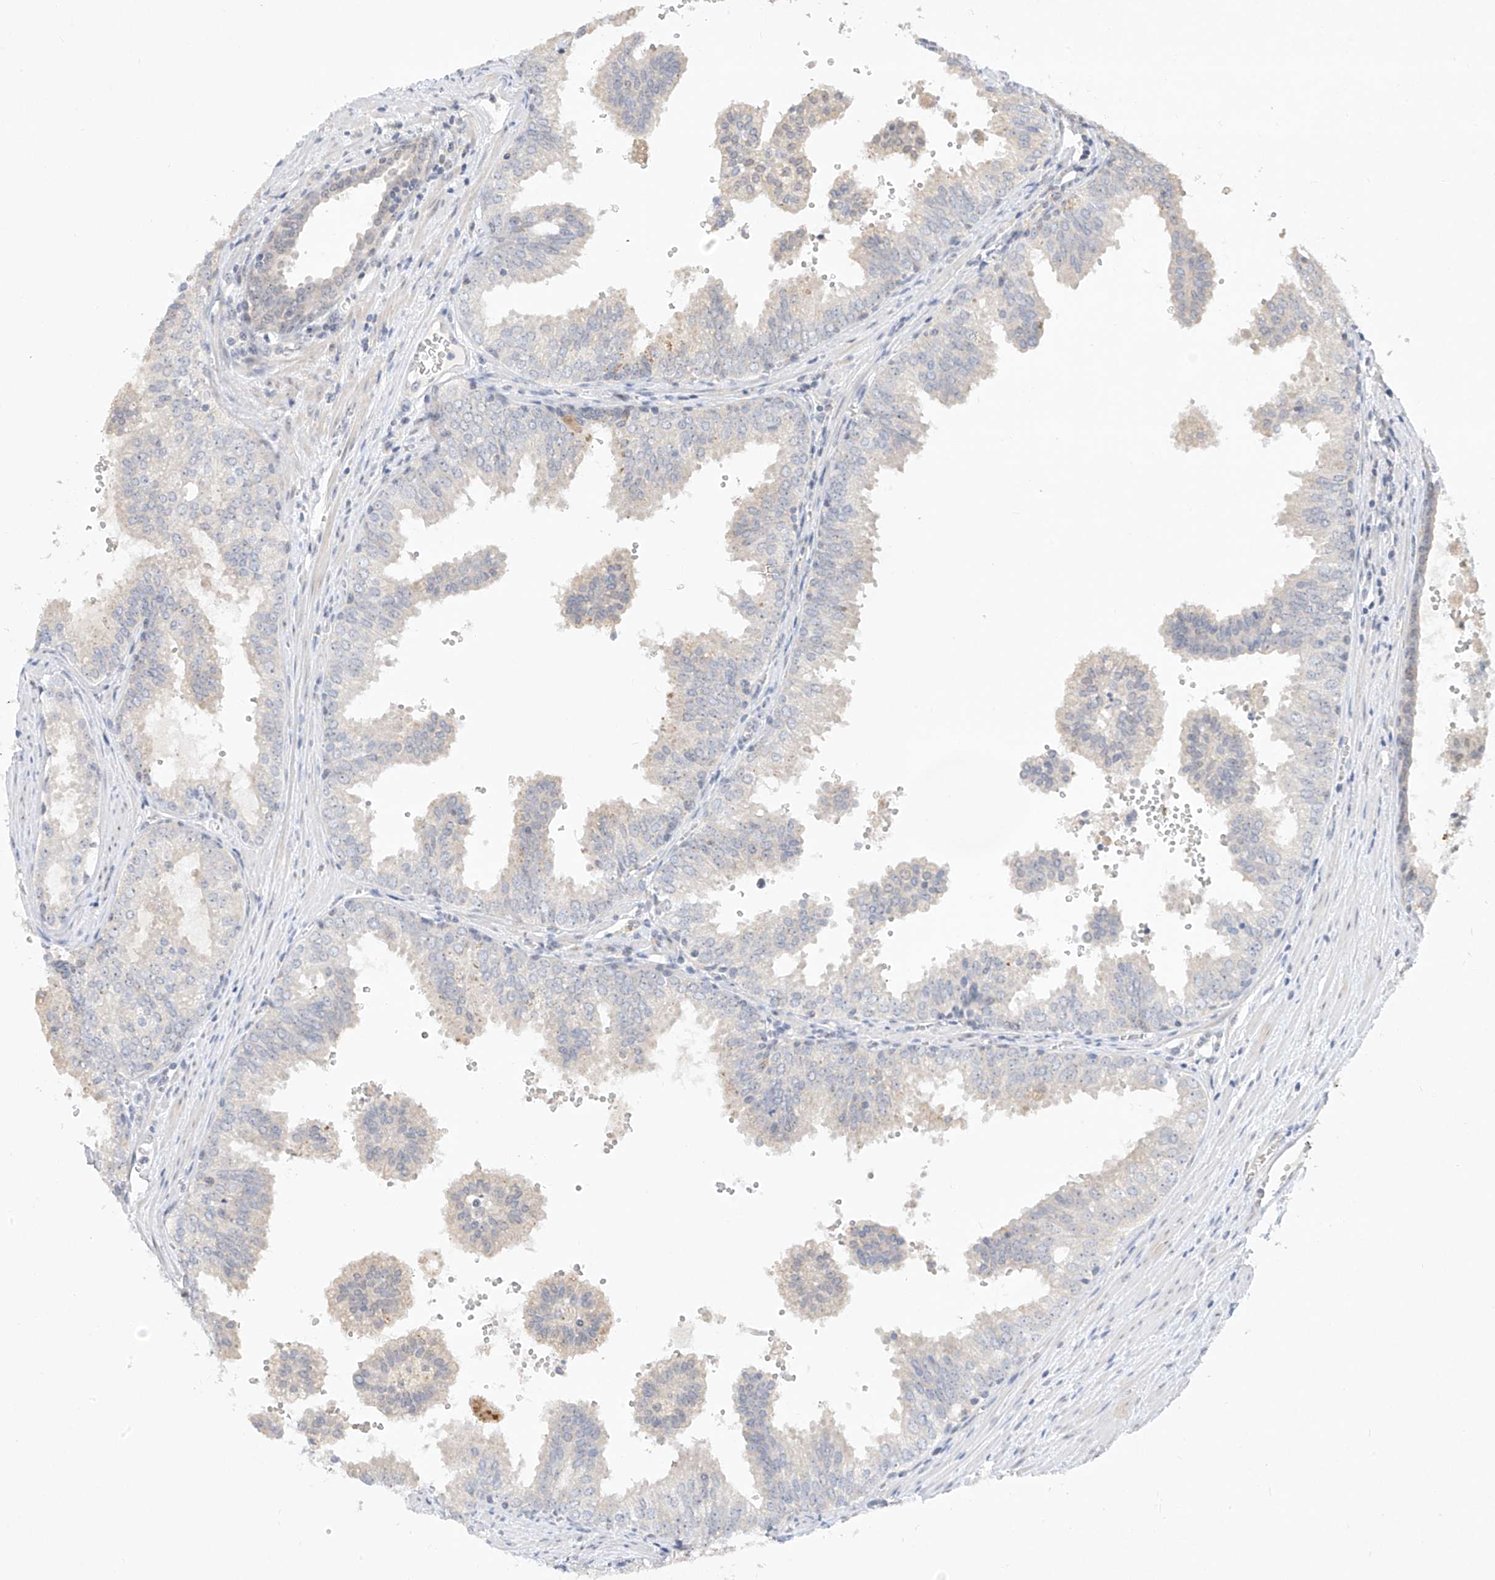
{"staining": {"intensity": "negative", "quantity": "none", "location": "none"}, "tissue": "prostate cancer", "cell_type": "Tumor cells", "image_type": "cancer", "snomed": [{"axis": "morphology", "description": "Adenocarcinoma, High grade"}, {"axis": "topography", "description": "Prostate"}], "caption": "DAB (3,3'-diaminobenzidine) immunohistochemical staining of human prostate cancer (high-grade adenocarcinoma) demonstrates no significant staining in tumor cells.", "gene": "TASP1", "patient": {"sex": "male", "age": 68}}